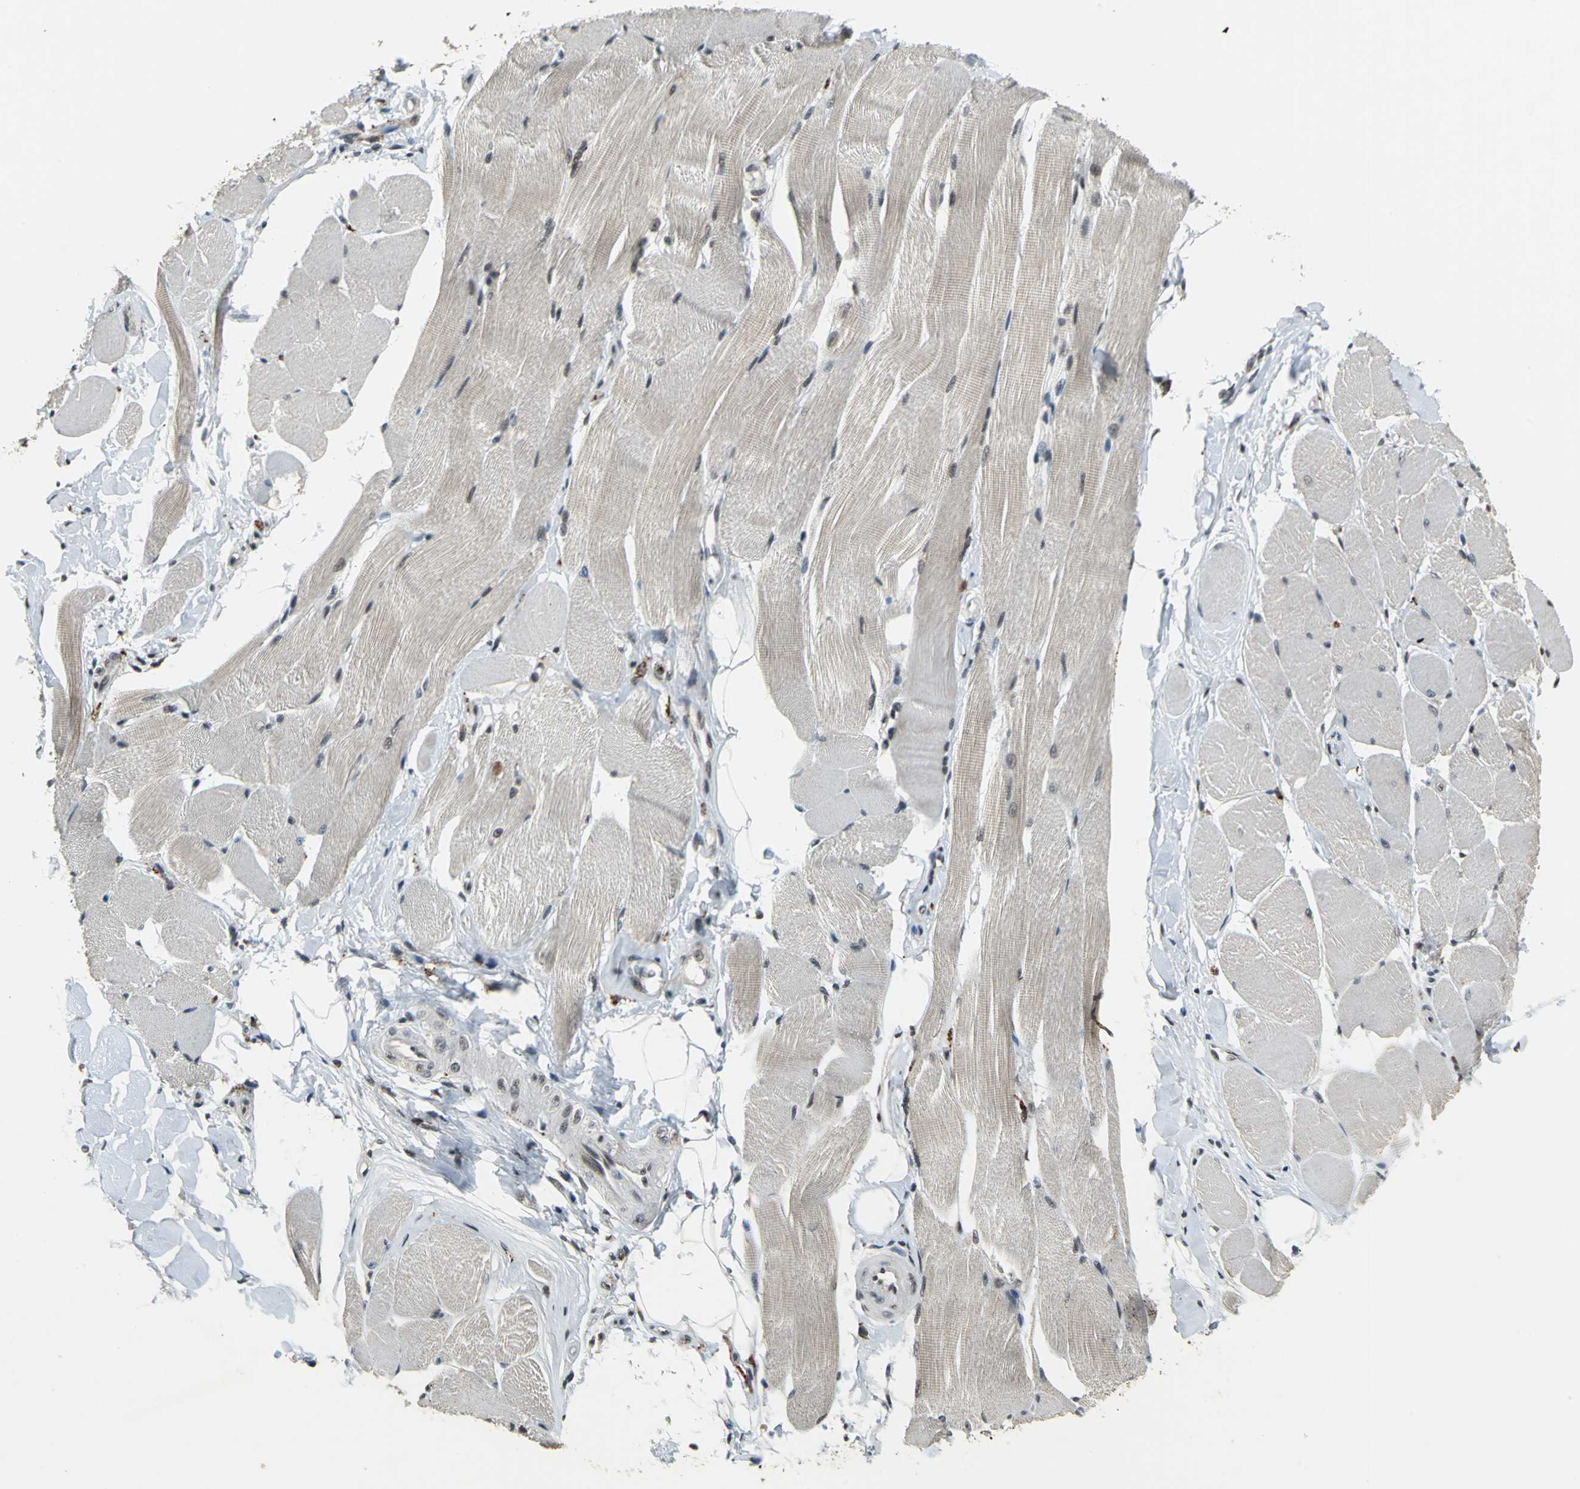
{"staining": {"intensity": "moderate", "quantity": ">75%", "location": "nuclear"}, "tissue": "skeletal muscle", "cell_type": "Myocytes", "image_type": "normal", "snomed": [{"axis": "morphology", "description": "Normal tissue, NOS"}, {"axis": "topography", "description": "Skeletal muscle"}, {"axis": "topography", "description": "Peripheral nerve tissue"}], "caption": "Immunohistochemical staining of benign human skeletal muscle demonstrates medium levels of moderate nuclear expression in approximately >75% of myocytes. Immunohistochemistry (ihc) stains the protein of interest in brown and the nuclei are stained blue.", "gene": "ELF2", "patient": {"sex": "female", "age": 84}}